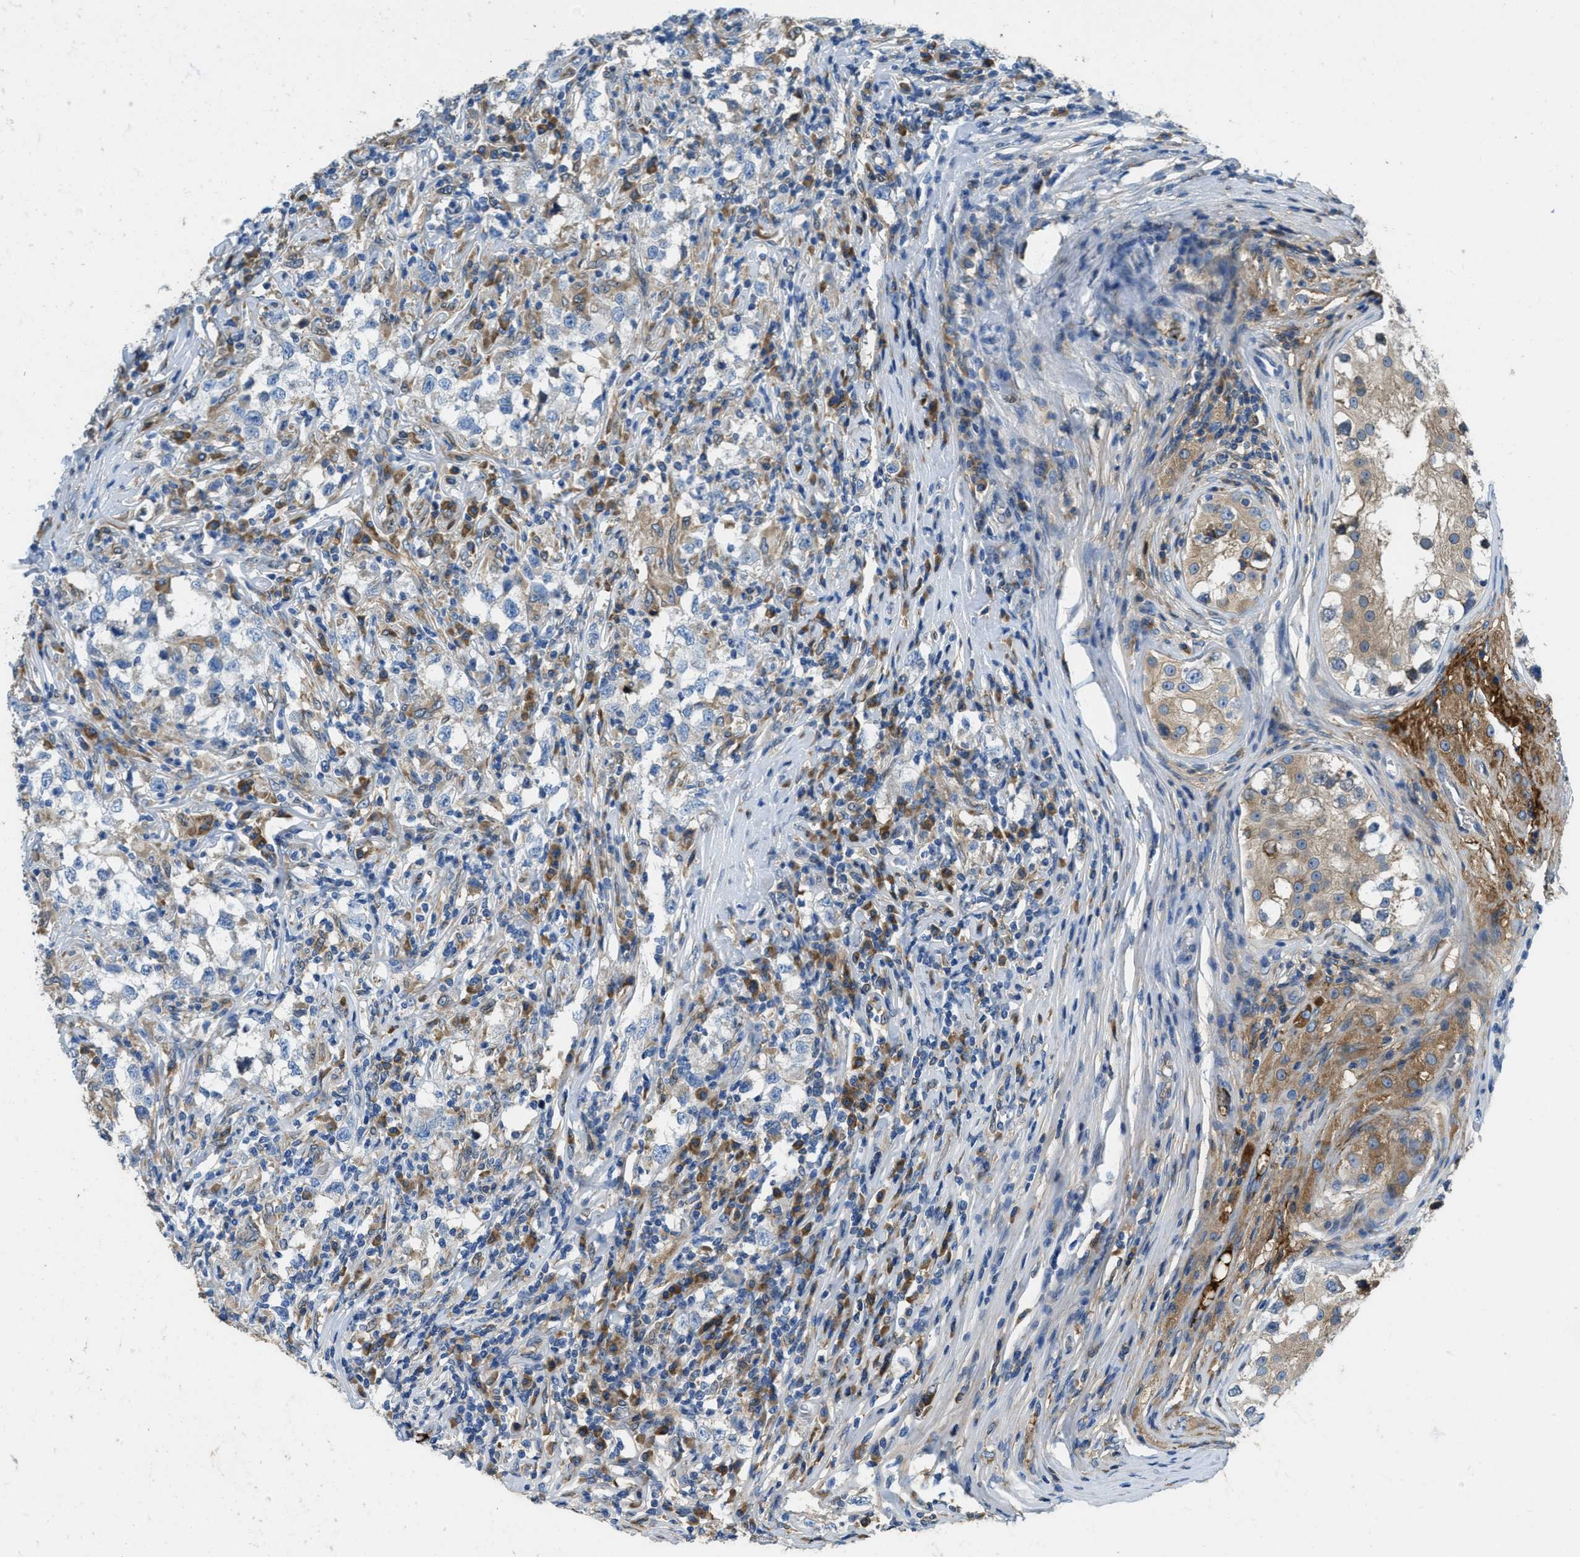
{"staining": {"intensity": "negative", "quantity": "none", "location": "none"}, "tissue": "testis cancer", "cell_type": "Tumor cells", "image_type": "cancer", "snomed": [{"axis": "morphology", "description": "Carcinoma, Embryonal, NOS"}, {"axis": "topography", "description": "Testis"}], "caption": "Image shows no protein staining in tumor cells of testis embryonal carcinoma tissue.", "gene": "MPDU1", "patient": {"sex": "male", "age": 21}}